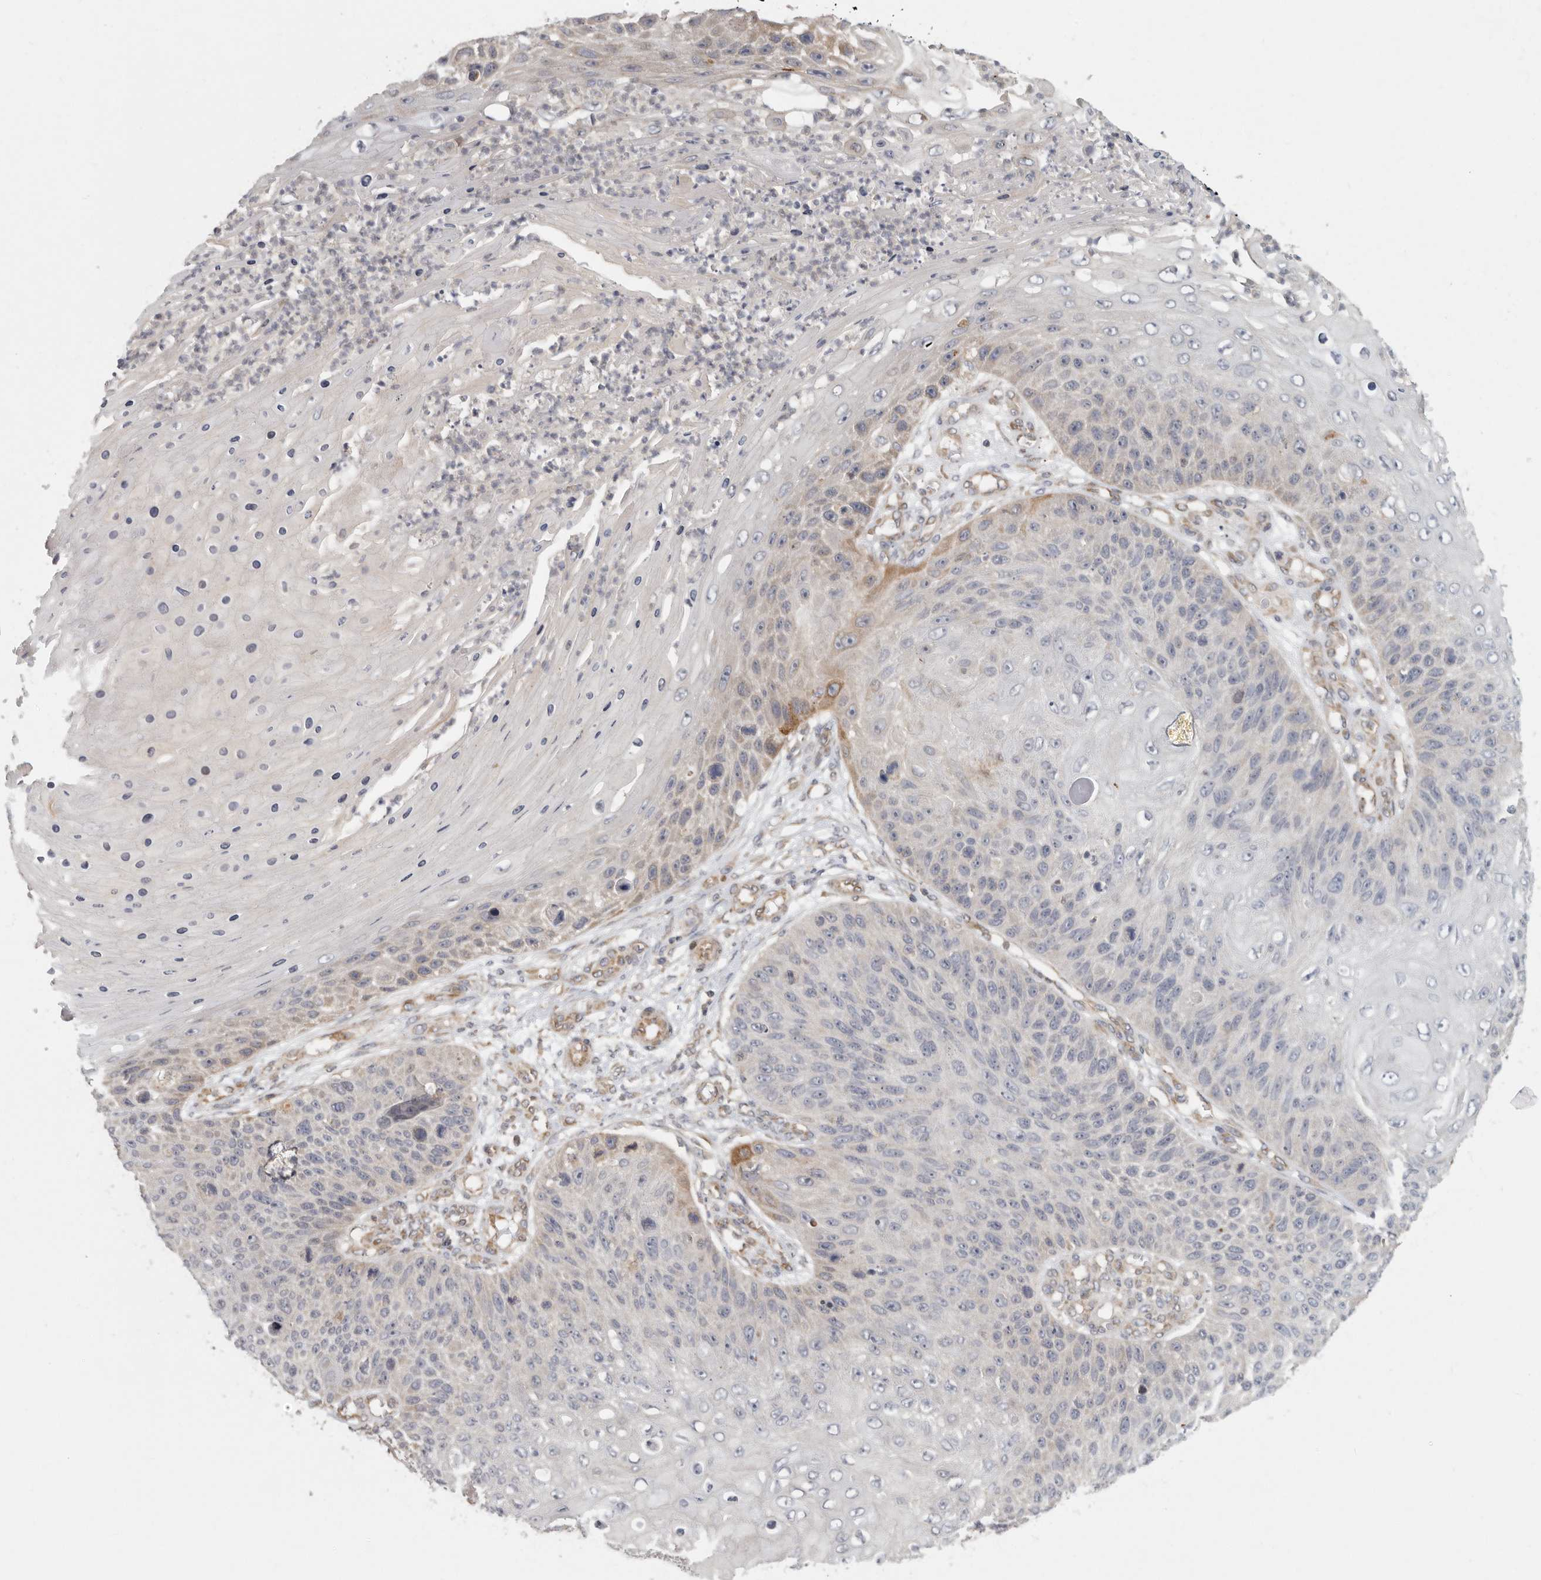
{"staining": {"intensity": "moderate", "quantity": "<25%", "location": "cytoplasmic/membranous"}, "tissue": "skin cancer", "cell_type": "Tumor cells", "image_type": "cancer", "snomed": [{"axis": "morphology", "description": "Squamous cell carcinoma, NOS"}, {"axis": "topography", "description": "Skin"}], "caption": "An immunohistochemistry image of neoplastic tissue is shown. Protein staining in brown labels moderate cytoplasmic/membranous positivity in squamous cell carcinoma (skin) within tumor cells.", "gene": "BCAP29", "patient": {"sex": "female", "age": 88}}